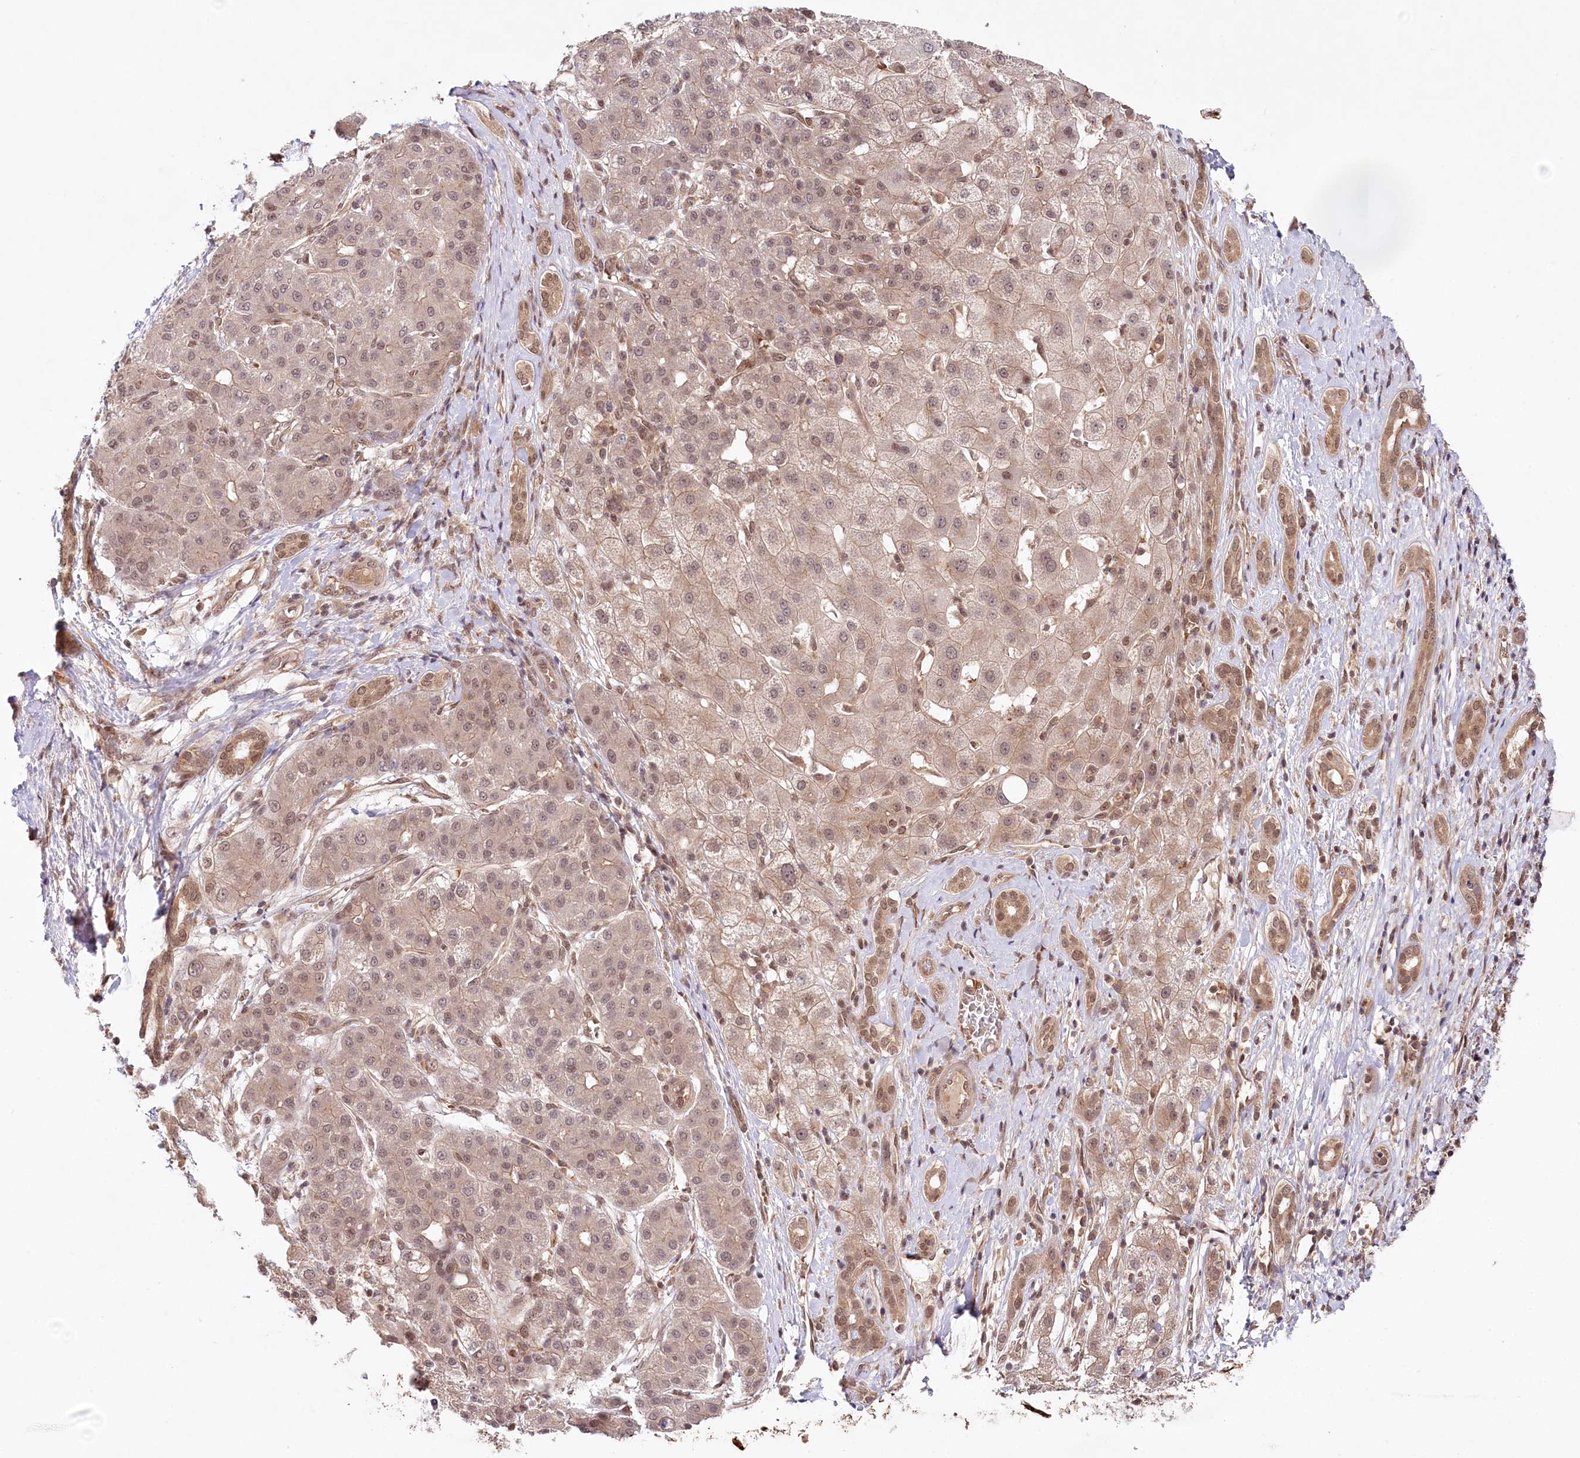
{"staining": {"intensity": "weak", "quantity": ">75%", "location": "nuclear"}, "tissue": "liver cancer", "cell_type": "Tumor cells", "image_type": "cancer", "snomed": [{"axis": "morphology", "description": "Carcinoma, Hepatocellular, NOS"}, {"axis": "topography", "description": "Liver"}], "caption": "Protein analysis of liver hepatocellular carcinoma tissue displays weak nuclear expression in about >75% of tumor cells.", "gene": "CCDC65", "patient": {"sex": "male", "age": 65}}